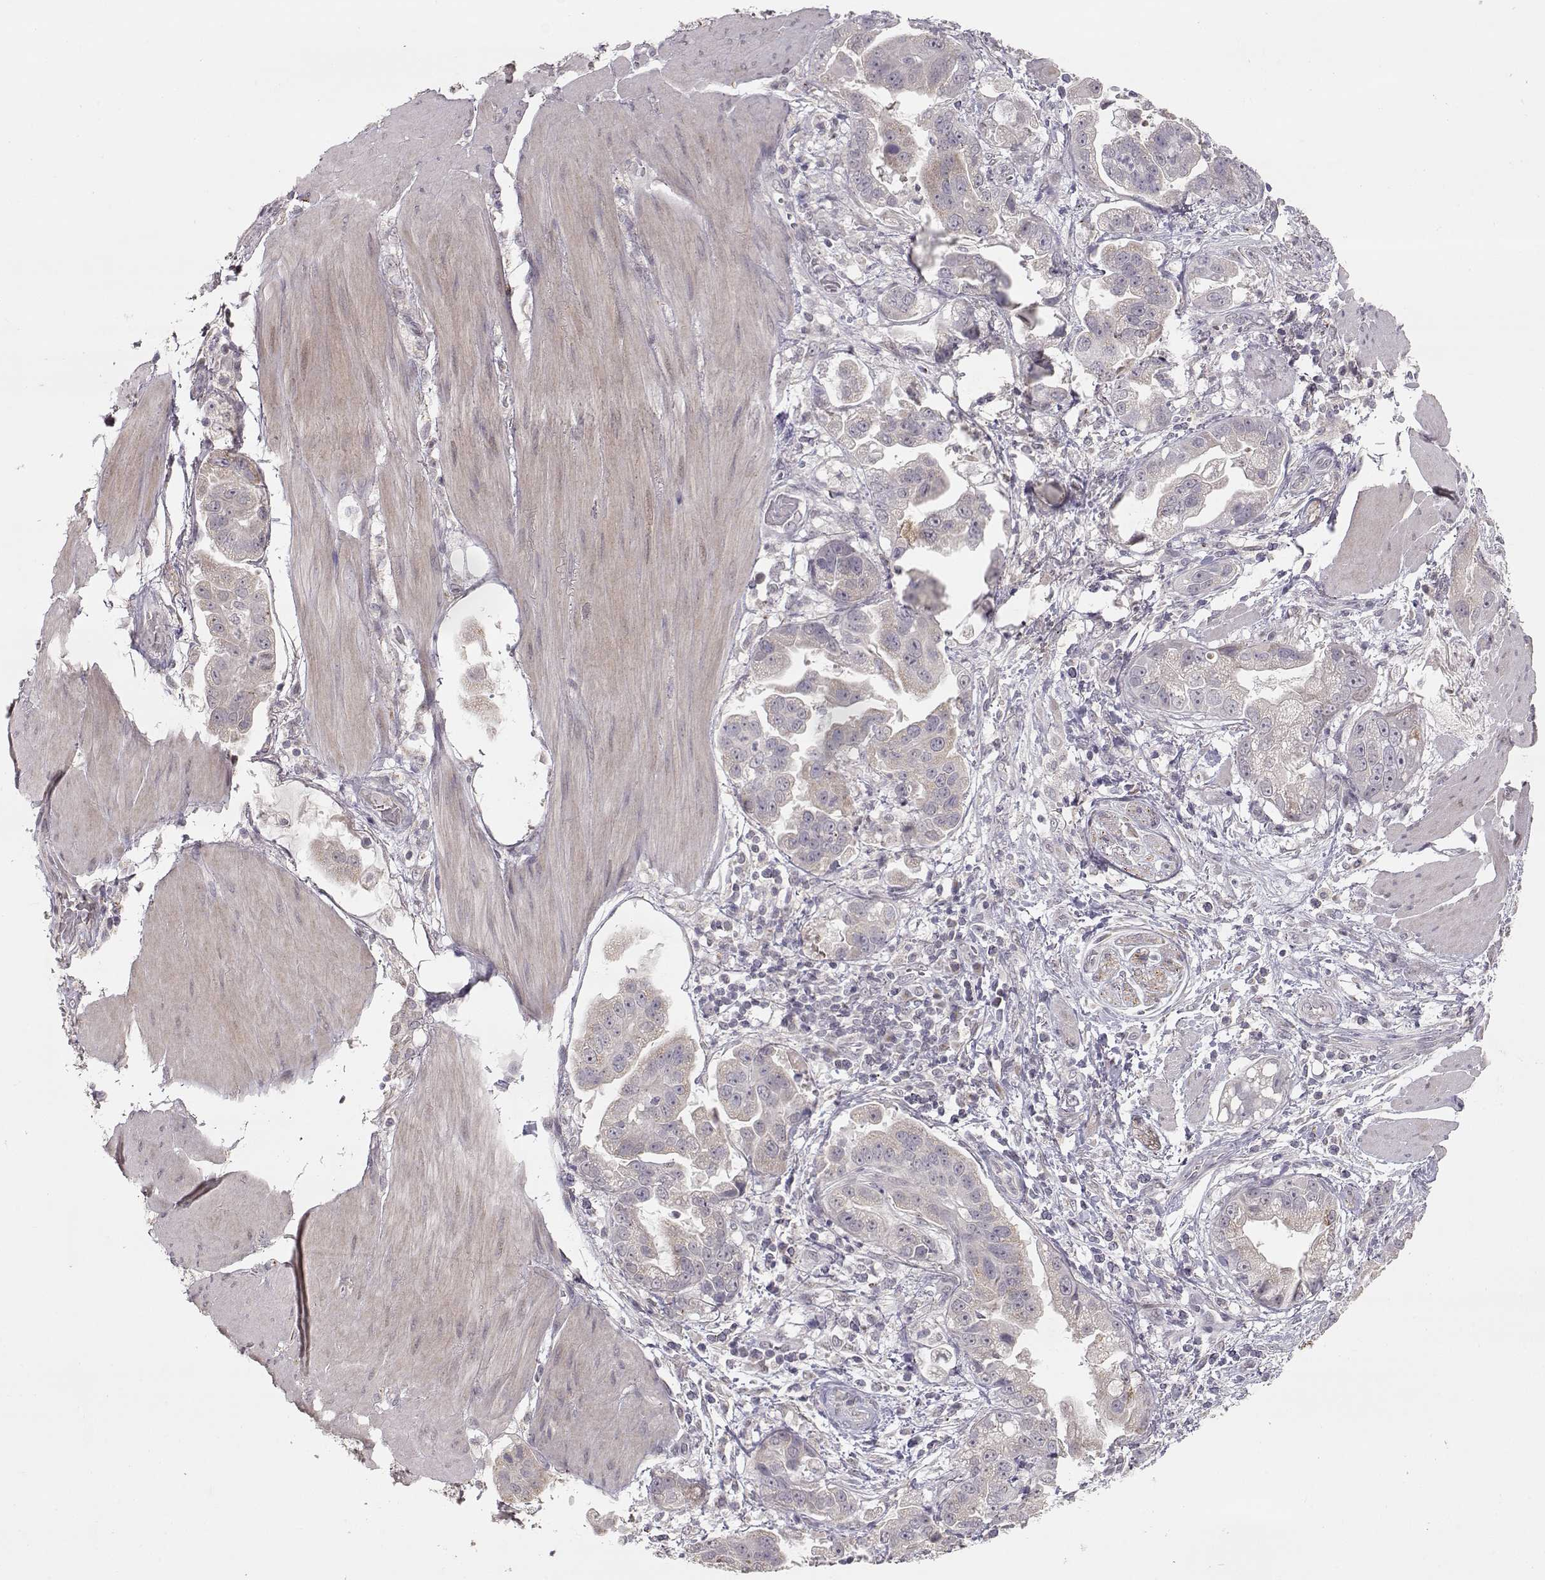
{"staining": {"intensity": "weak", "quantity": "25%-75%", "location": "cytoplasmic/membranous"}, "tissue": "stomach cancer", "cell_type": "Tumor cells", "image_type": "cancer", "snomed": [{"axis": "morphology", "description": "Adenocarcinoma, NOS"}, {"axis": "topography", "description": "Stomach"}], "caption": "Human stomach cancer (adenocarcinoma) stained for a protein (brown) shows weak cytoplasmic/membranous positive expression in approximately 25%-75% of tumor cells.", "gene": "PNMT", "patient": {"sex": "male", "age": 59}}